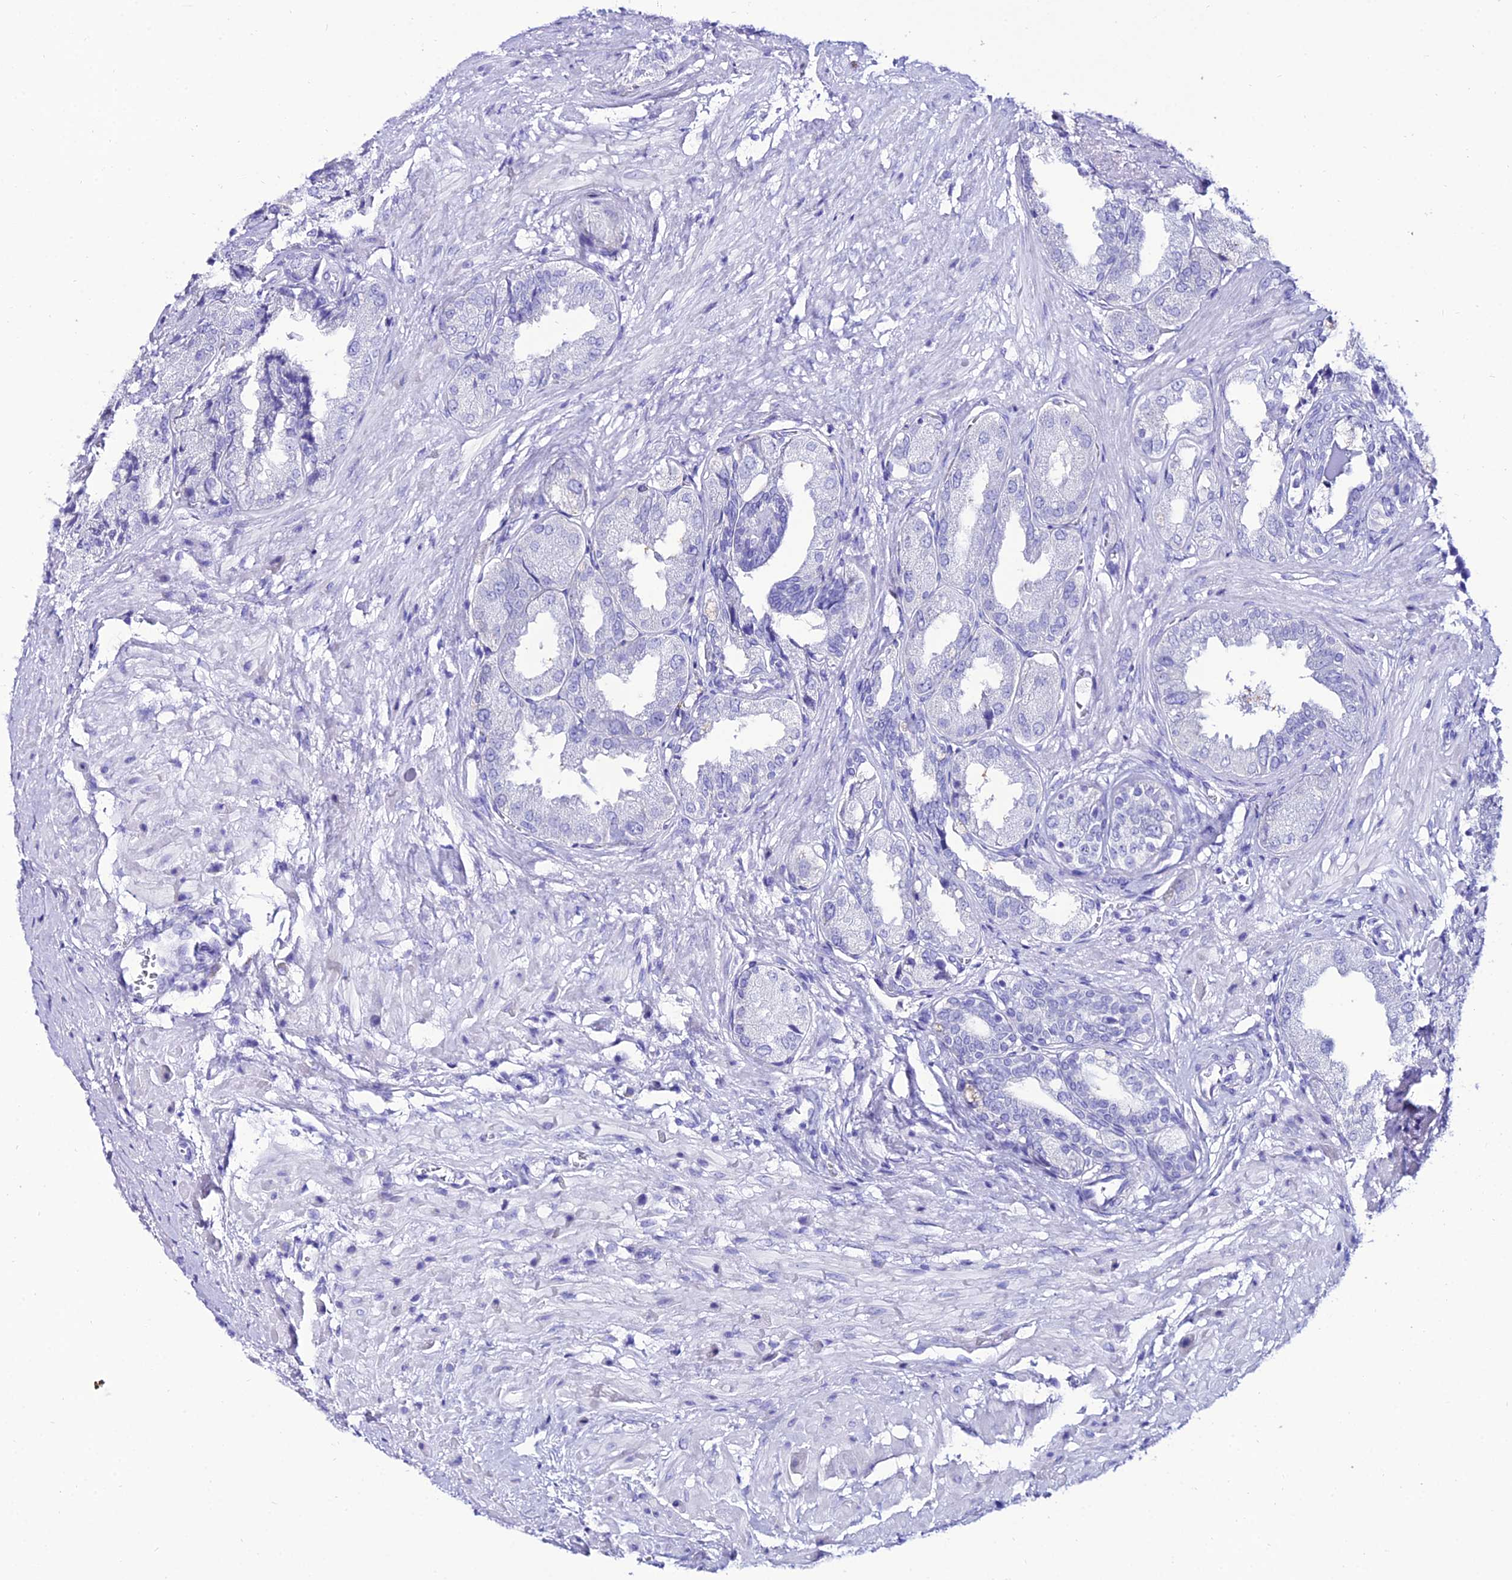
{"staining": {"intensity": "negative", "quantity": "none", "location": "none"}, "tissue": "seminal vesicle", "cell_type": "Glandular cells", "image_type": "normal", "snomed": [{"axis": "morphology", "description": "Normal tissue, NOS"}, {"axis": "topography", "description": "Seminal veicle"}], "caption": "Histopathology image shows no significant protein positivity in glandular cells of normal seminal vesicle. (Brightfield microscopy of DAB immunohistochemistry at high magnification).", "gene": "OR4D5", "patient": {"sex": "male", "age": 63}}